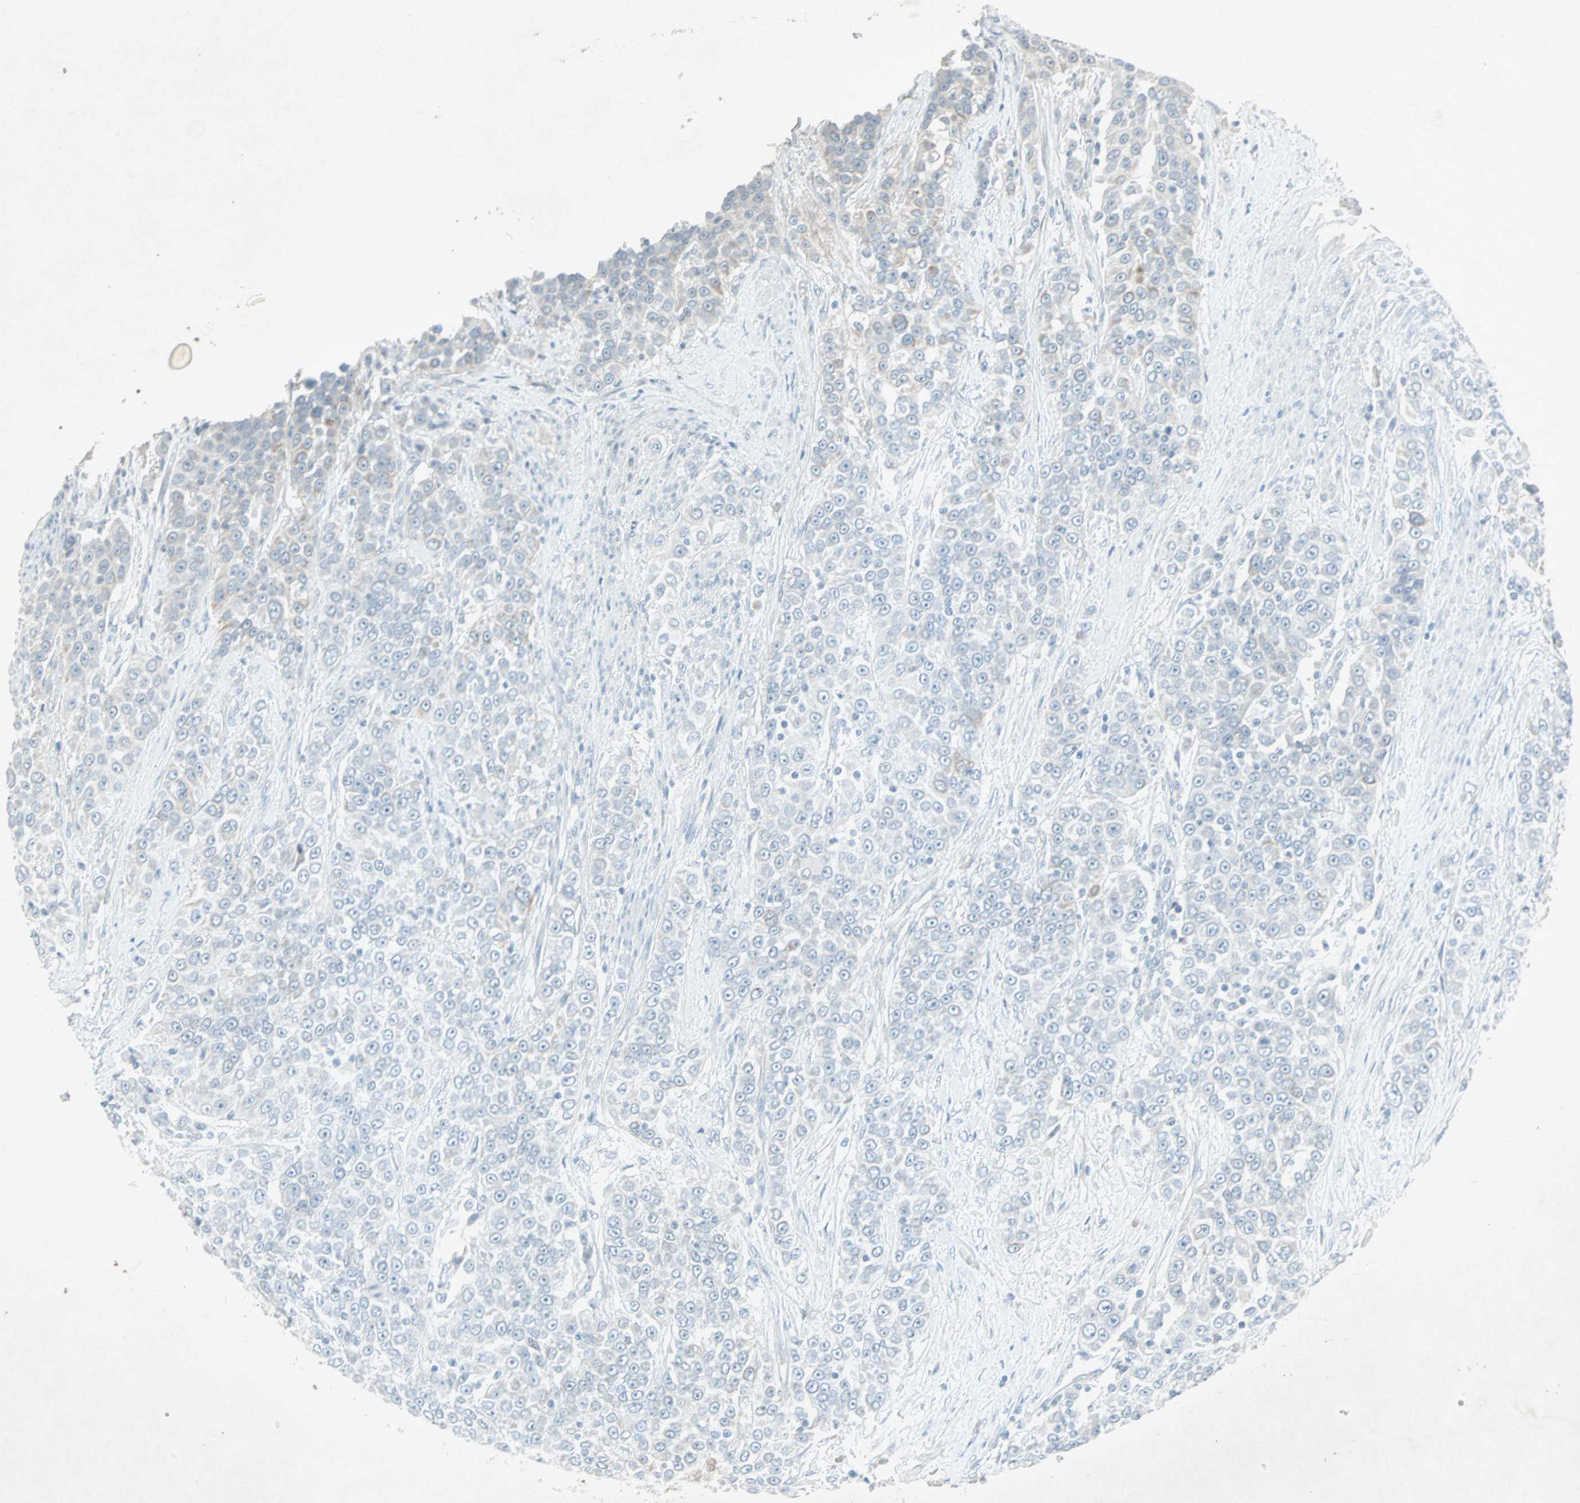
{"staining": {"intensity": "weak", "quantity": "<25%", "location": "cytoplasmic/membranous"}, "tissue": "urothelial cancer", "cell_type": "Tumor cells", "image_type": "cancer", "snomed": [{"axis": "morphology", "description": "Urothelial carcinoma, High grade"}, {"axis": "topography", "description": "Urinary bladder"}], "caption": "A photomicrograph of urothelial cancer stained for a protein exhibits no brown staining in tumor cells.", "gene": "LANCL3", "patient": {"sex": "female", "age": 80}}